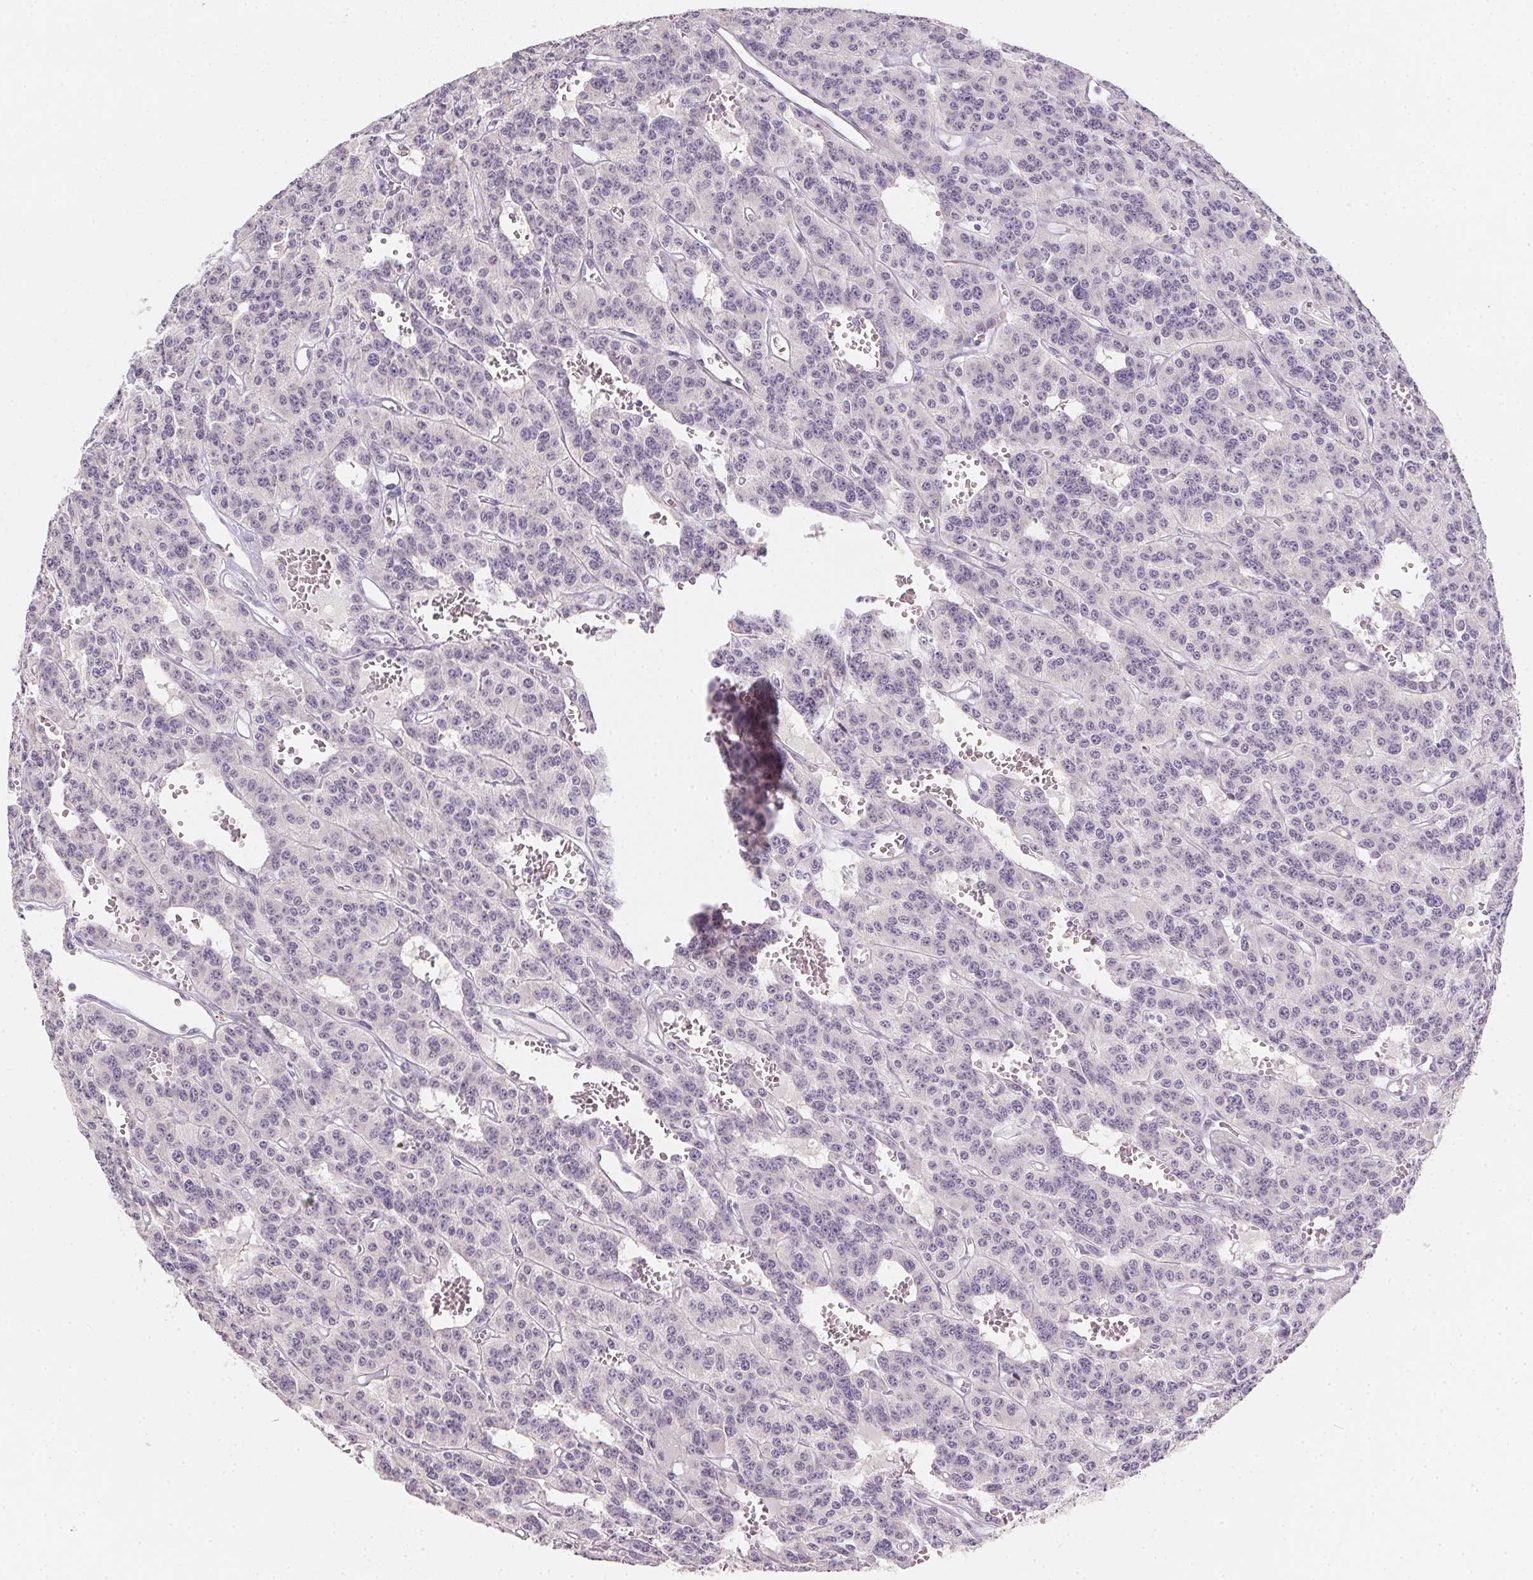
{"staining": {"intensity": "negative", "quantity": "none", "location": "none"}, "tissue": "carcinoid", "cell_type": "Tumor cells", "image_type": "cancer", "snomed": [{"axis": "morphology", "description": "Carcinoid, malignant, NOS"}, {"axis": "topography", "description": "Lung"}], "caption": "A high-resolution image shows IHC staining of carcinoid, which exhibits no significant positivity in tumor cells. The staining was performed using DAB (3,3'-diaminobenzidine) to visualize the protein expression in brown, while the nuclei were stained in blue with hematoxylin (Magnification: 20x).", "gene": "ZBBX", "patient": {"sex": "female", "age": 71}}